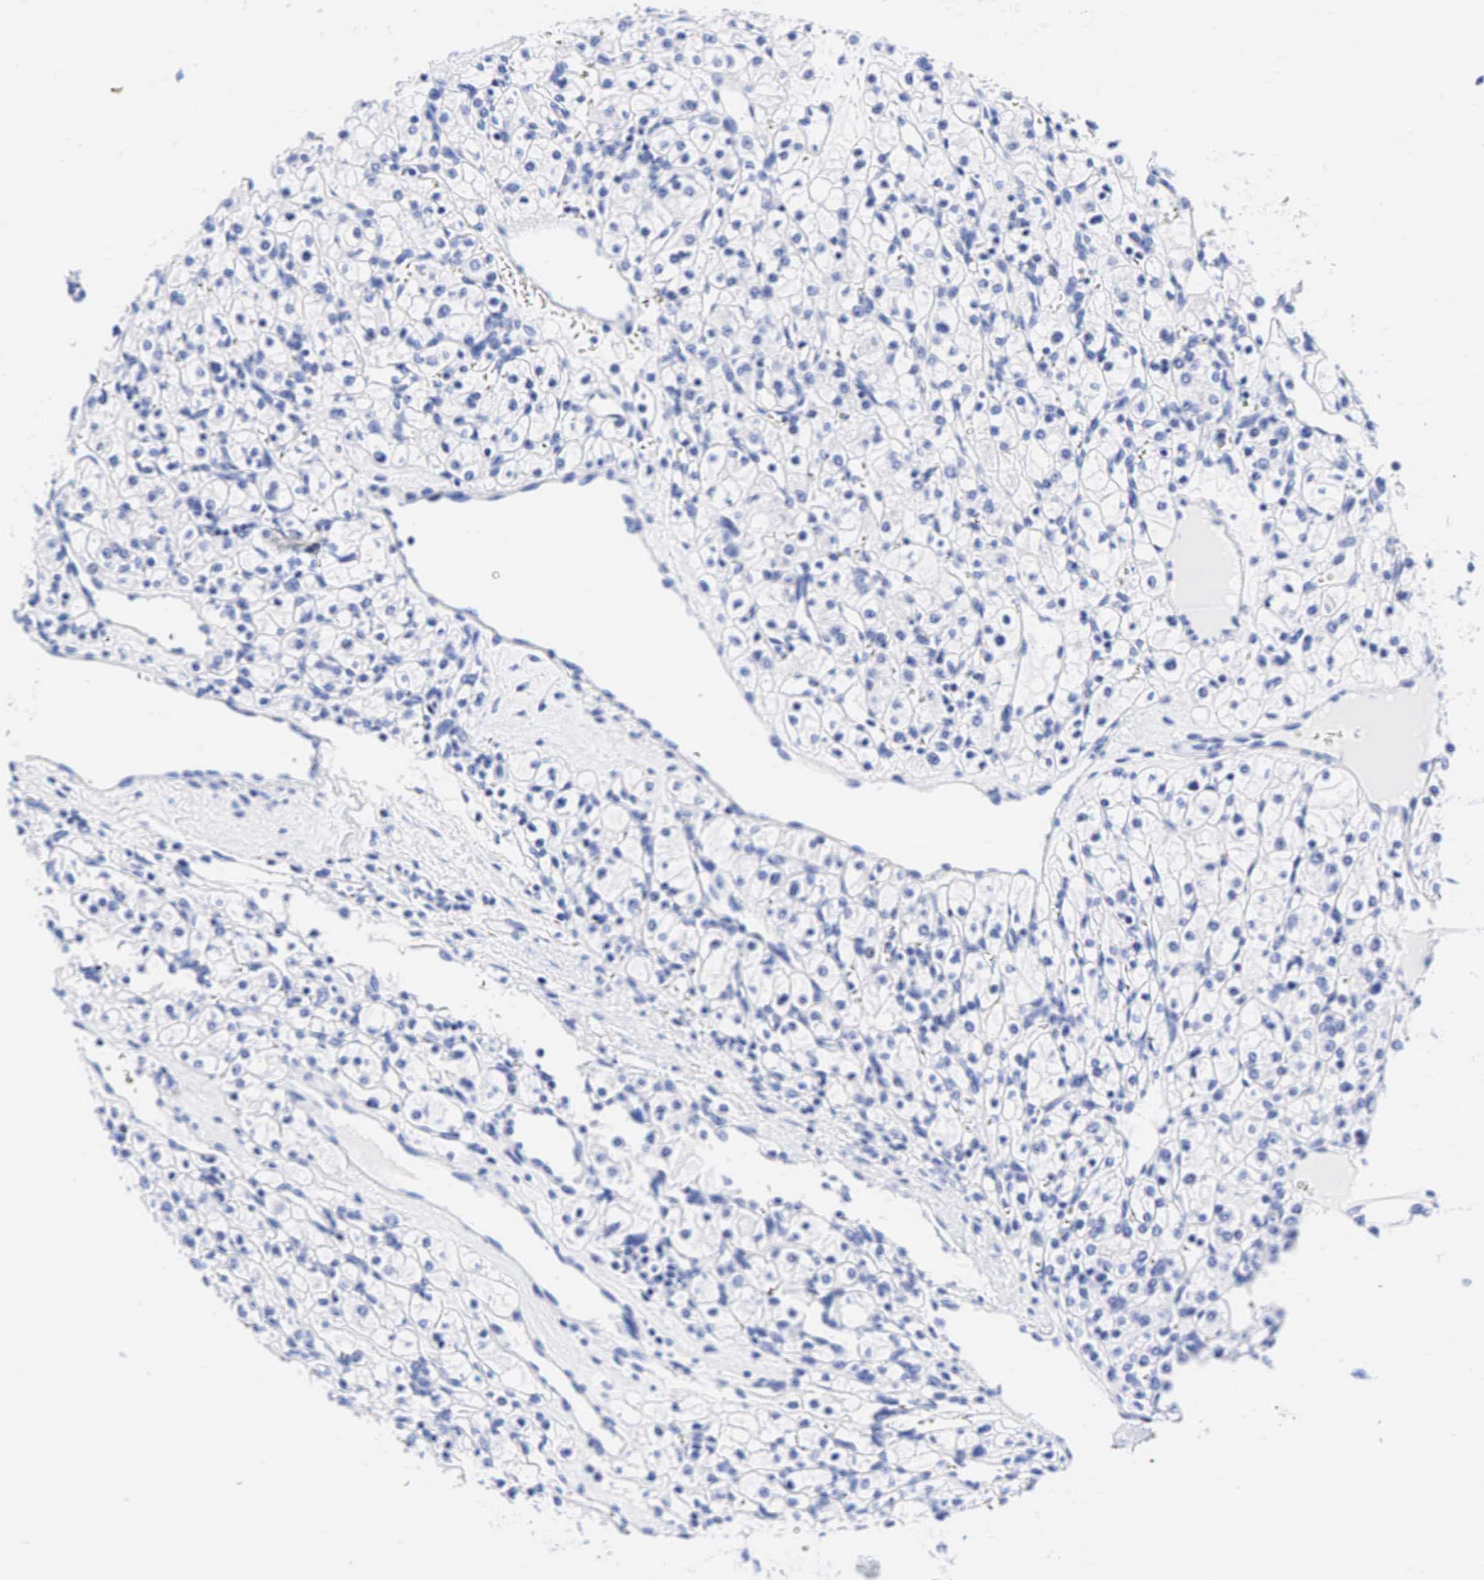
{"staining": {"intensity": "negative", "quantity": "none", "location": "none"}, "tissue": "renal cancer", "cell_type": "Tumor cells", "image_type": "cancer", "snomed": [{"axis": "morphology", "description": "Adenocarcinoma, NOS"}, {"axis": "topography", "description": "Kidney"}], "caption": "Immunohistochemical staining of human adenocarcinoma (renal) reveals no significant expression in tumor cells.", "gene": "CEACAM5", "patient": {"sex": "female", "age": 62}}